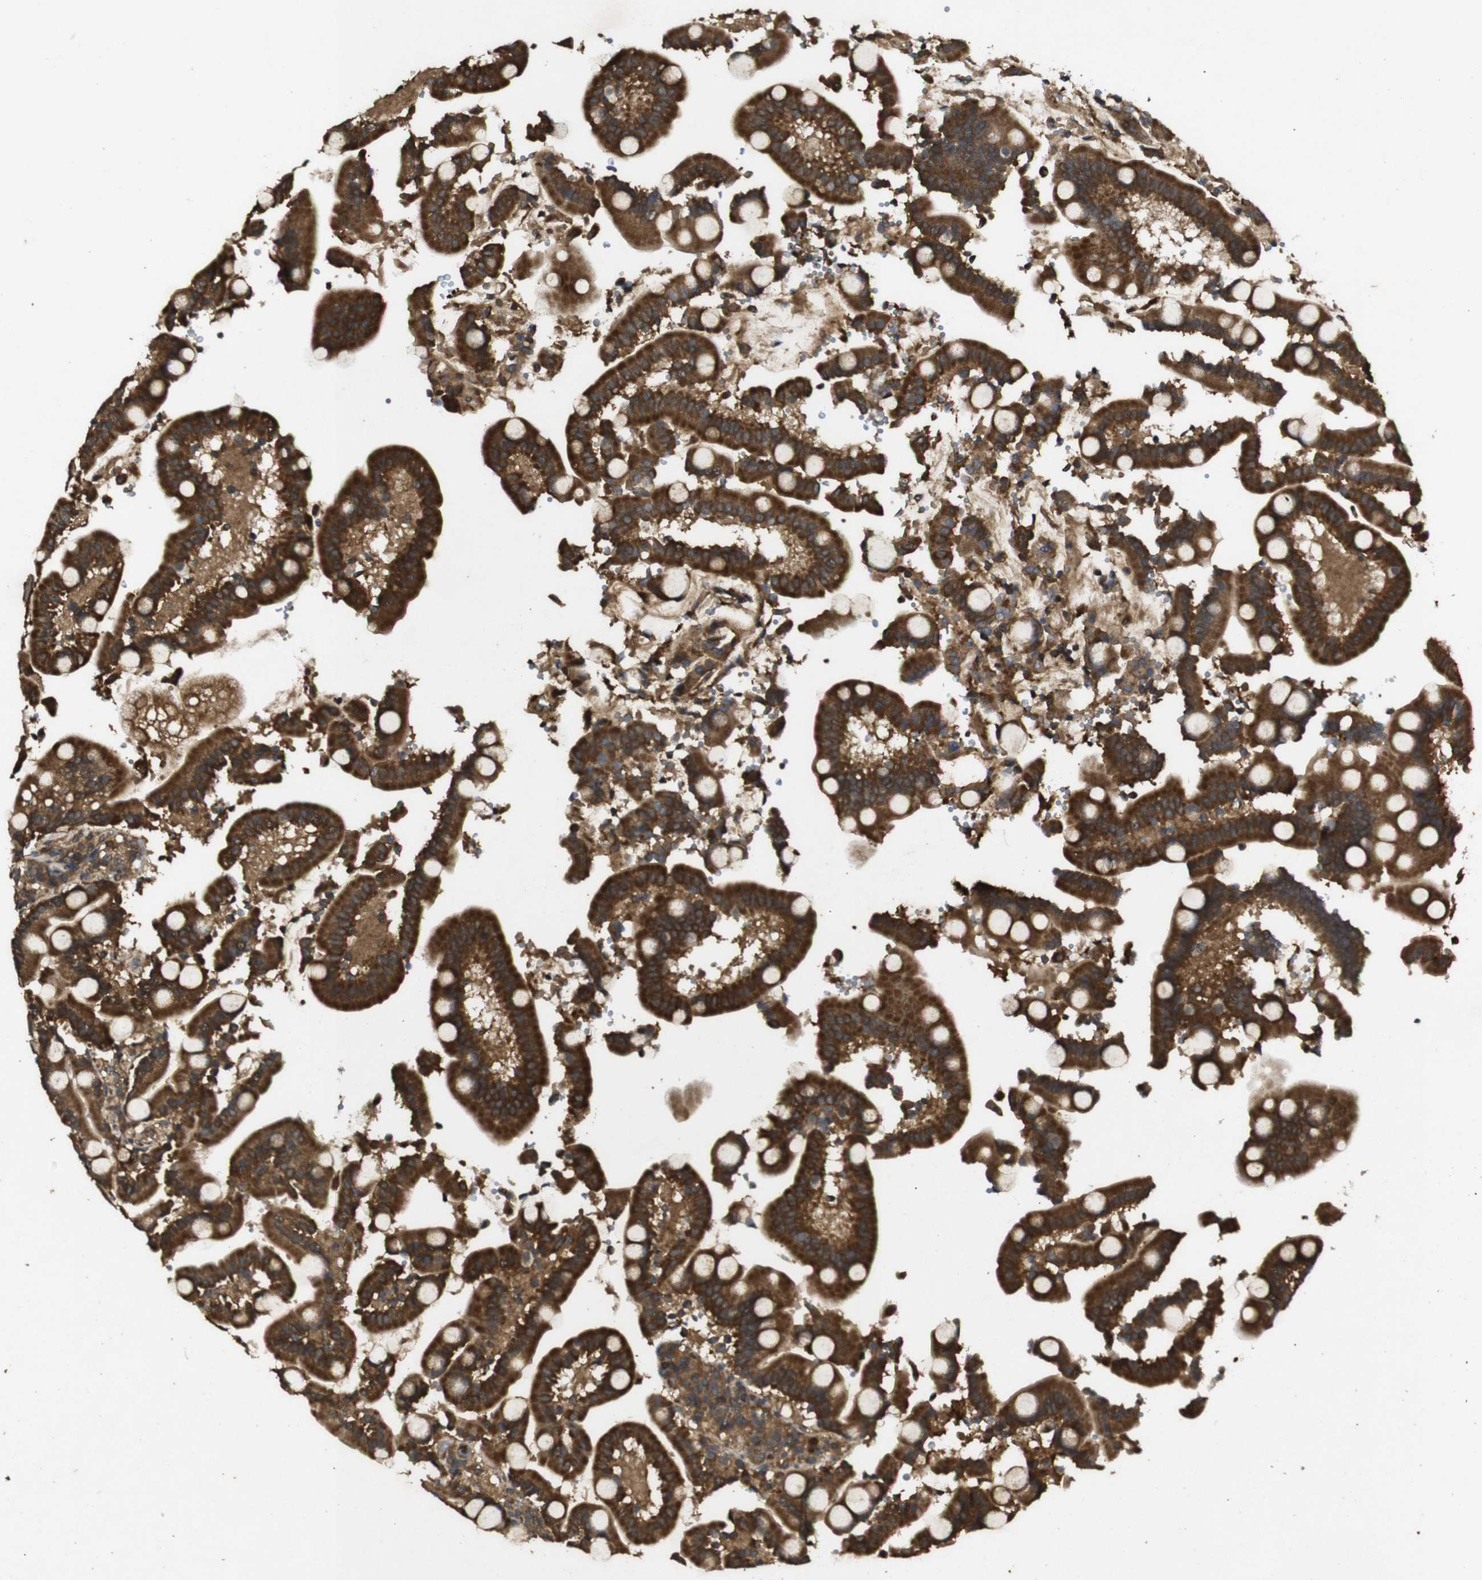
{"staining": {"intensity": "strong", "quantity": ">75%", "location": "cytoplasmic/membranous"}, "tissue": "duodenum", "cell_type": "Glandular cells", "image_type": "normal", "snomed": [{"axis": "morphology", "description": "Normal tissue, NOS"}, {"axis": "topography", "description": "Small intestine, NOS"}], "caption": "Unremarkable duodenum displays strong cytoplasmic/membranous positivity in approximately >75% of glandular cells The protein is shown in brown color, while the nuclei are stained blue..", "gene": "RIPK1", "patient": {"sex": "female", "age": 71}}